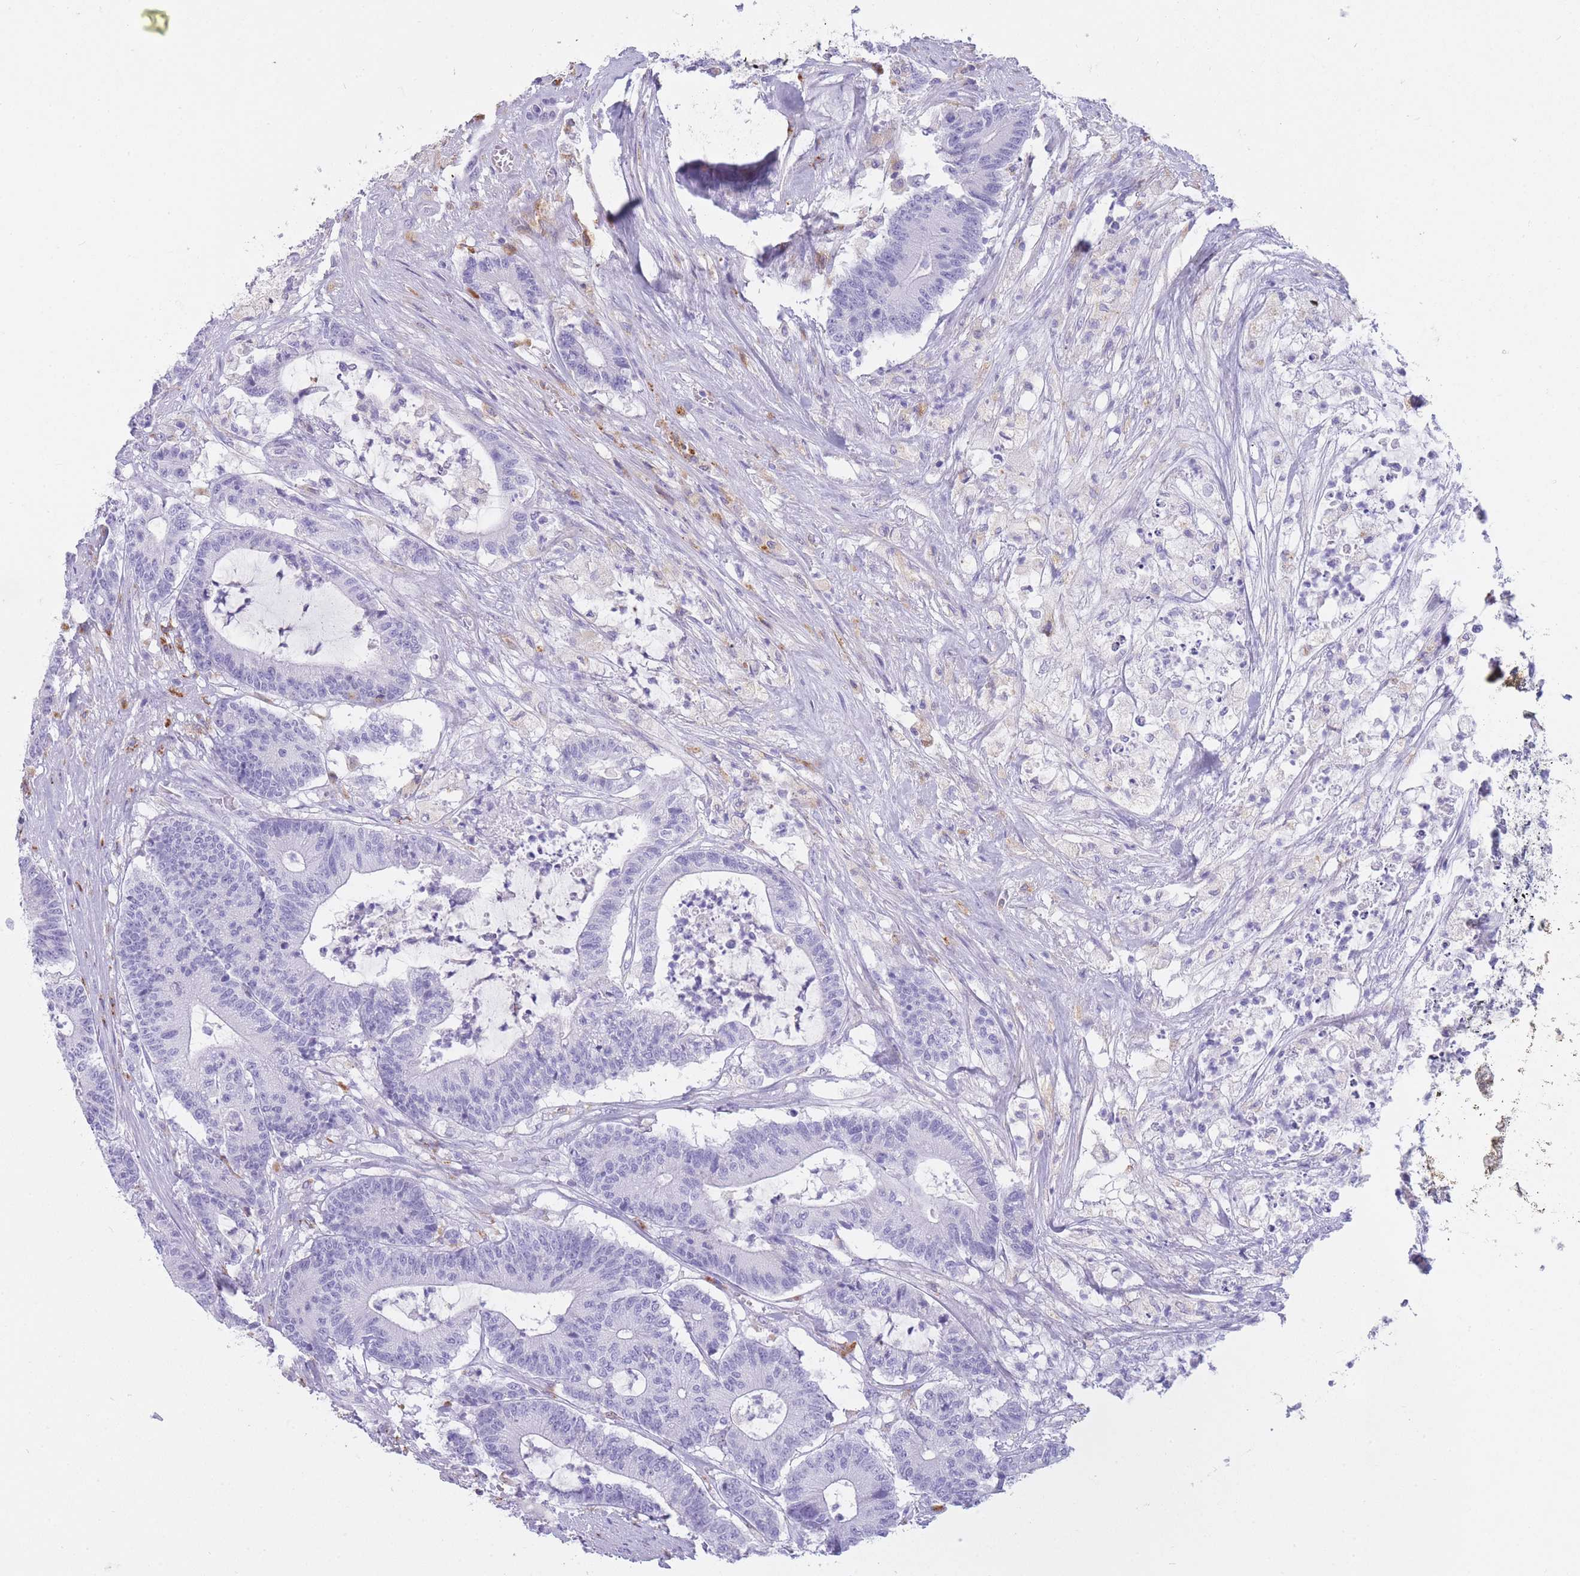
{"staining": {"intensity": "negative", "quantity": "none", "location": "none"}, "tissue": "colorectal cancer", "cell_type": "Tumor cells", "image_type": "cancer", "snomed": [{"axis": "morphology", "description": "Adenocarcinoma, NOS"}, {"axis": "topography", "description": "Colon"}], "caption": "The immunohistochemistry (IHC) image has no significant staining in tumor cells of colorectal cancer (adenocarcinoma) tissue.", "gene": "GAA", "patient": {"sex": "female", "age": 84}}